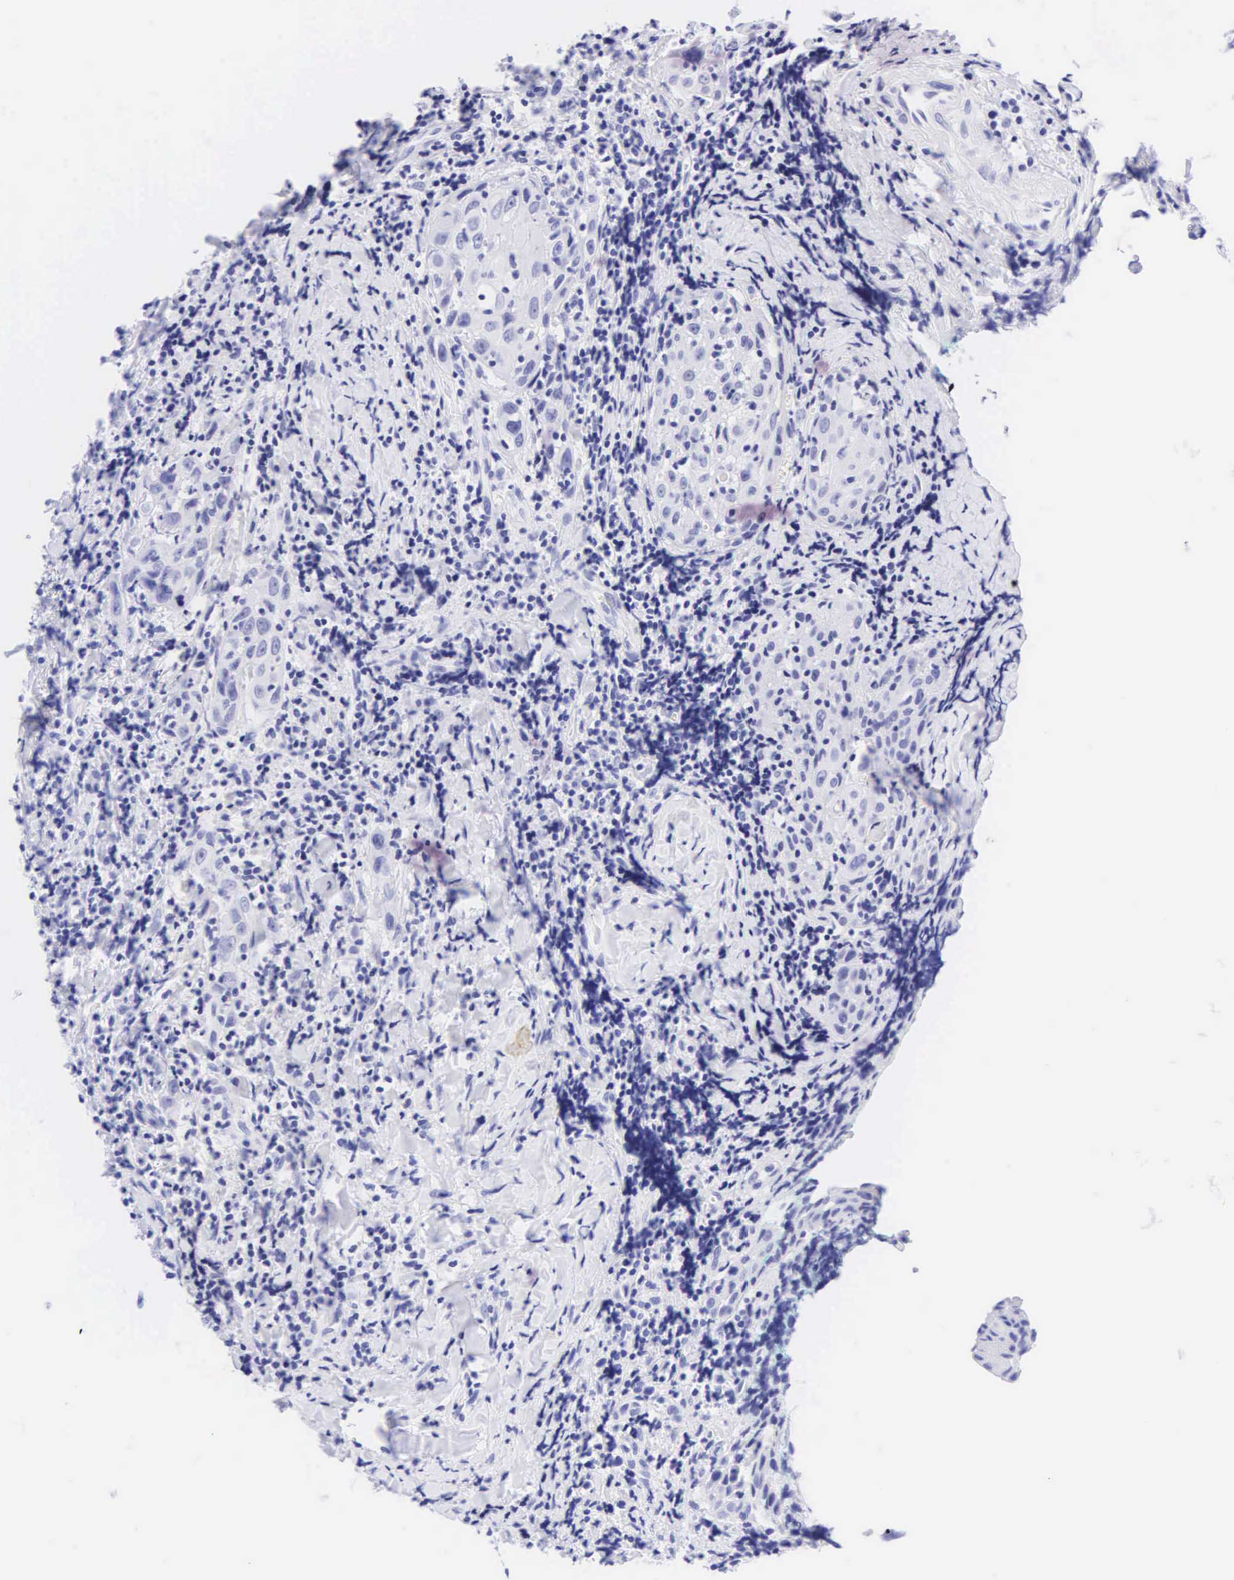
{"staining": {"intensity": "negative", "quantity": "none", "location": "none"}, "tissue": "head and neck cancer", "cell_type": "Tumor cells", "image_type": "cancer", "snomed": [{"axis": "morphology", "description": "Squamous cell carcinoma, NOS"}, {"axis": "topography", "description": "Oral tissue"}, {"axis": "topography", "description": "Head-Neck"}], "caption": "This is an immunohistochemistry (IHC) image of head and neck cancer (squamous cell carcinoma). There is no positivity in tumor cells.", "gene": "KRT20", "patient": {"sex": "female", "age": 82}}